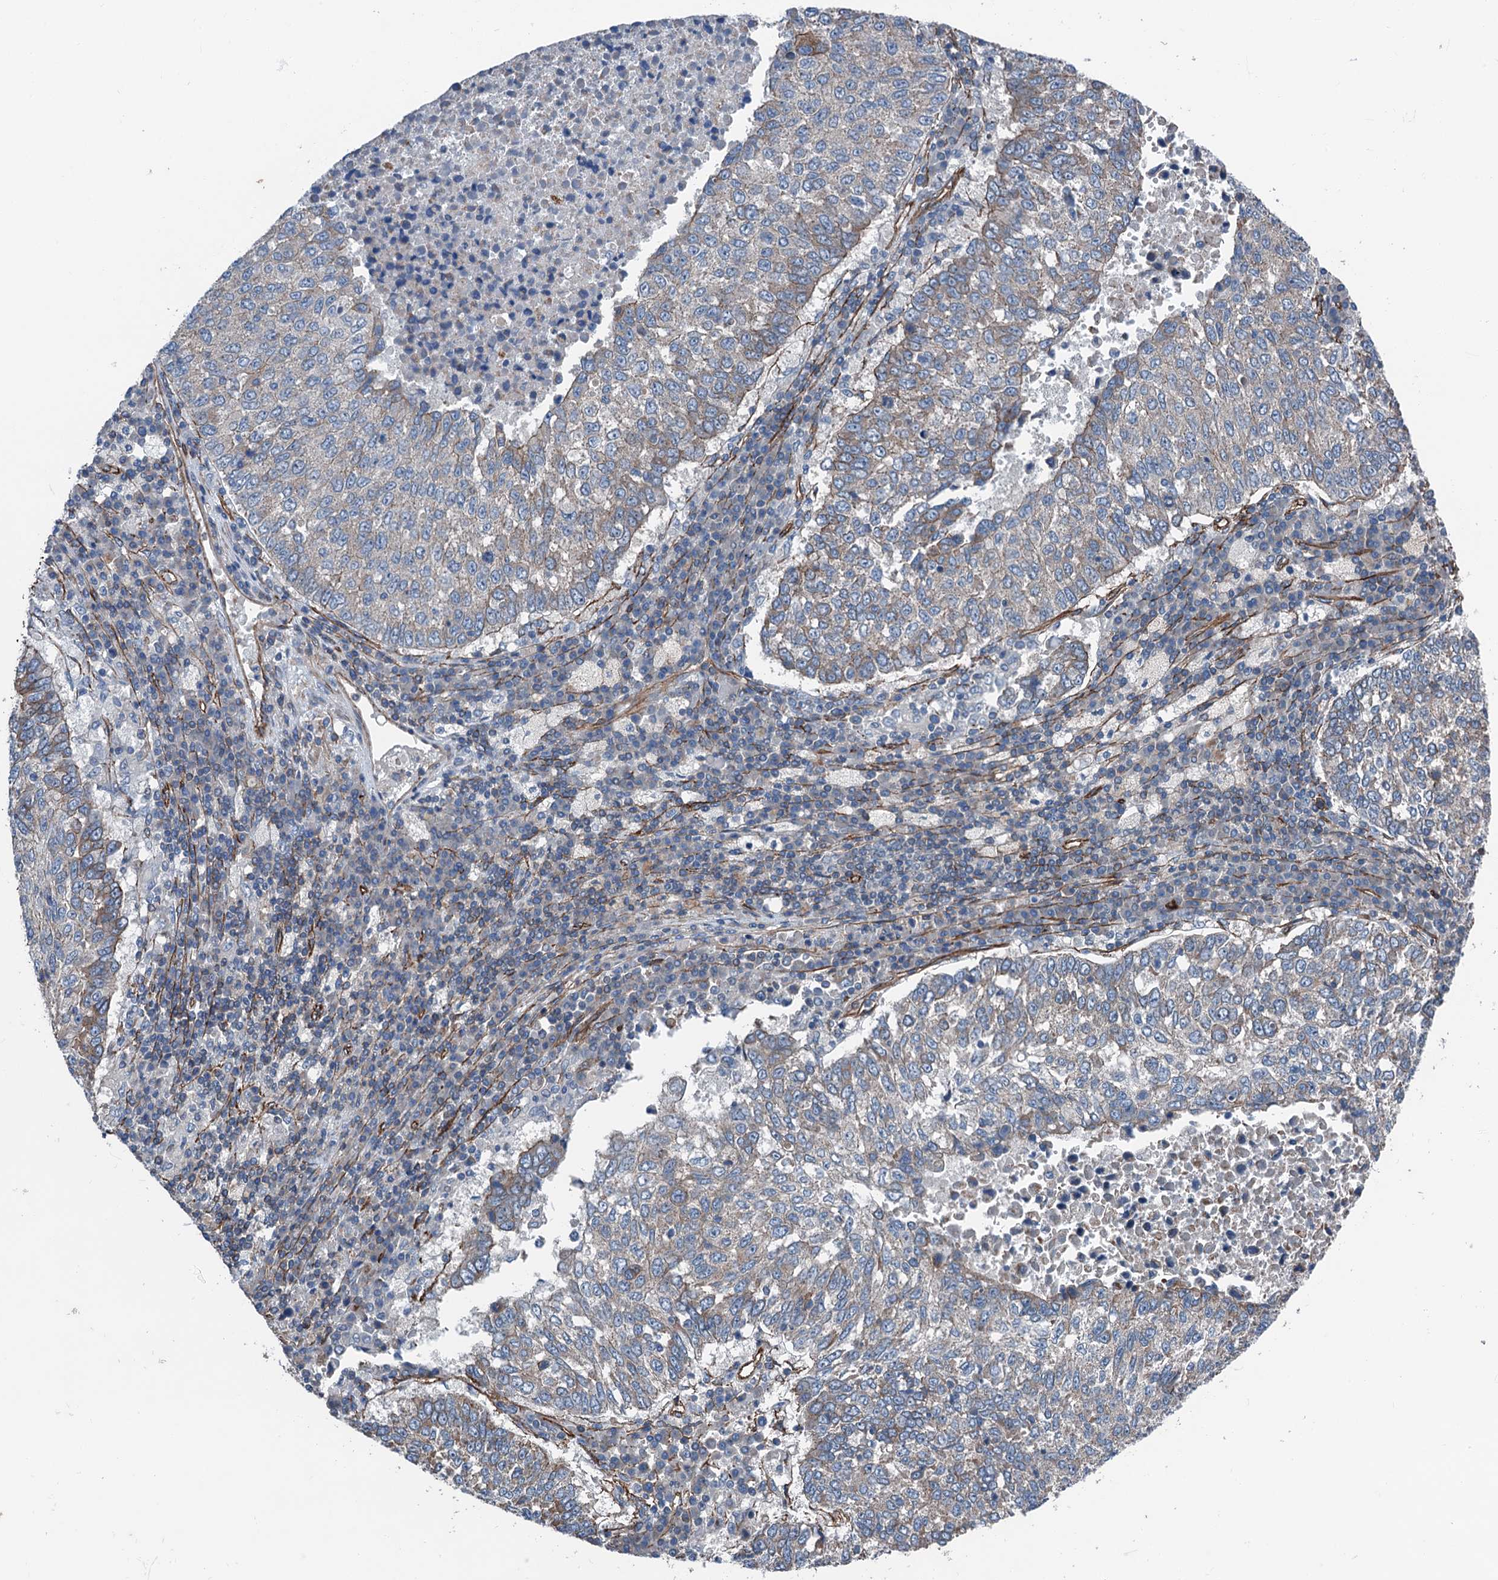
{"staining": {"intensity": "moderate", "quantity": "<25%", "location": "cytoplasmic/membranous"}, "tissue": "lung cancer", "cell_type": "Tumor cells", "image_type": "cancer", "snomed": [{"axis": "morphology", "description": "Squamous cell carcinoma, NOS"}, {"axis": "topography", "description": "Lung"}], "caption": "Lung squamous cell carcinoma stained with DAB (3,3'-diaminobenzidine) immunohistochemistry demonstrates low levels of moderate cytoplasmic/membranous positivity in about <25% of tumor cells.", "gene": "NMRAL1", "patient": {"sex": "male", "age": 73}}